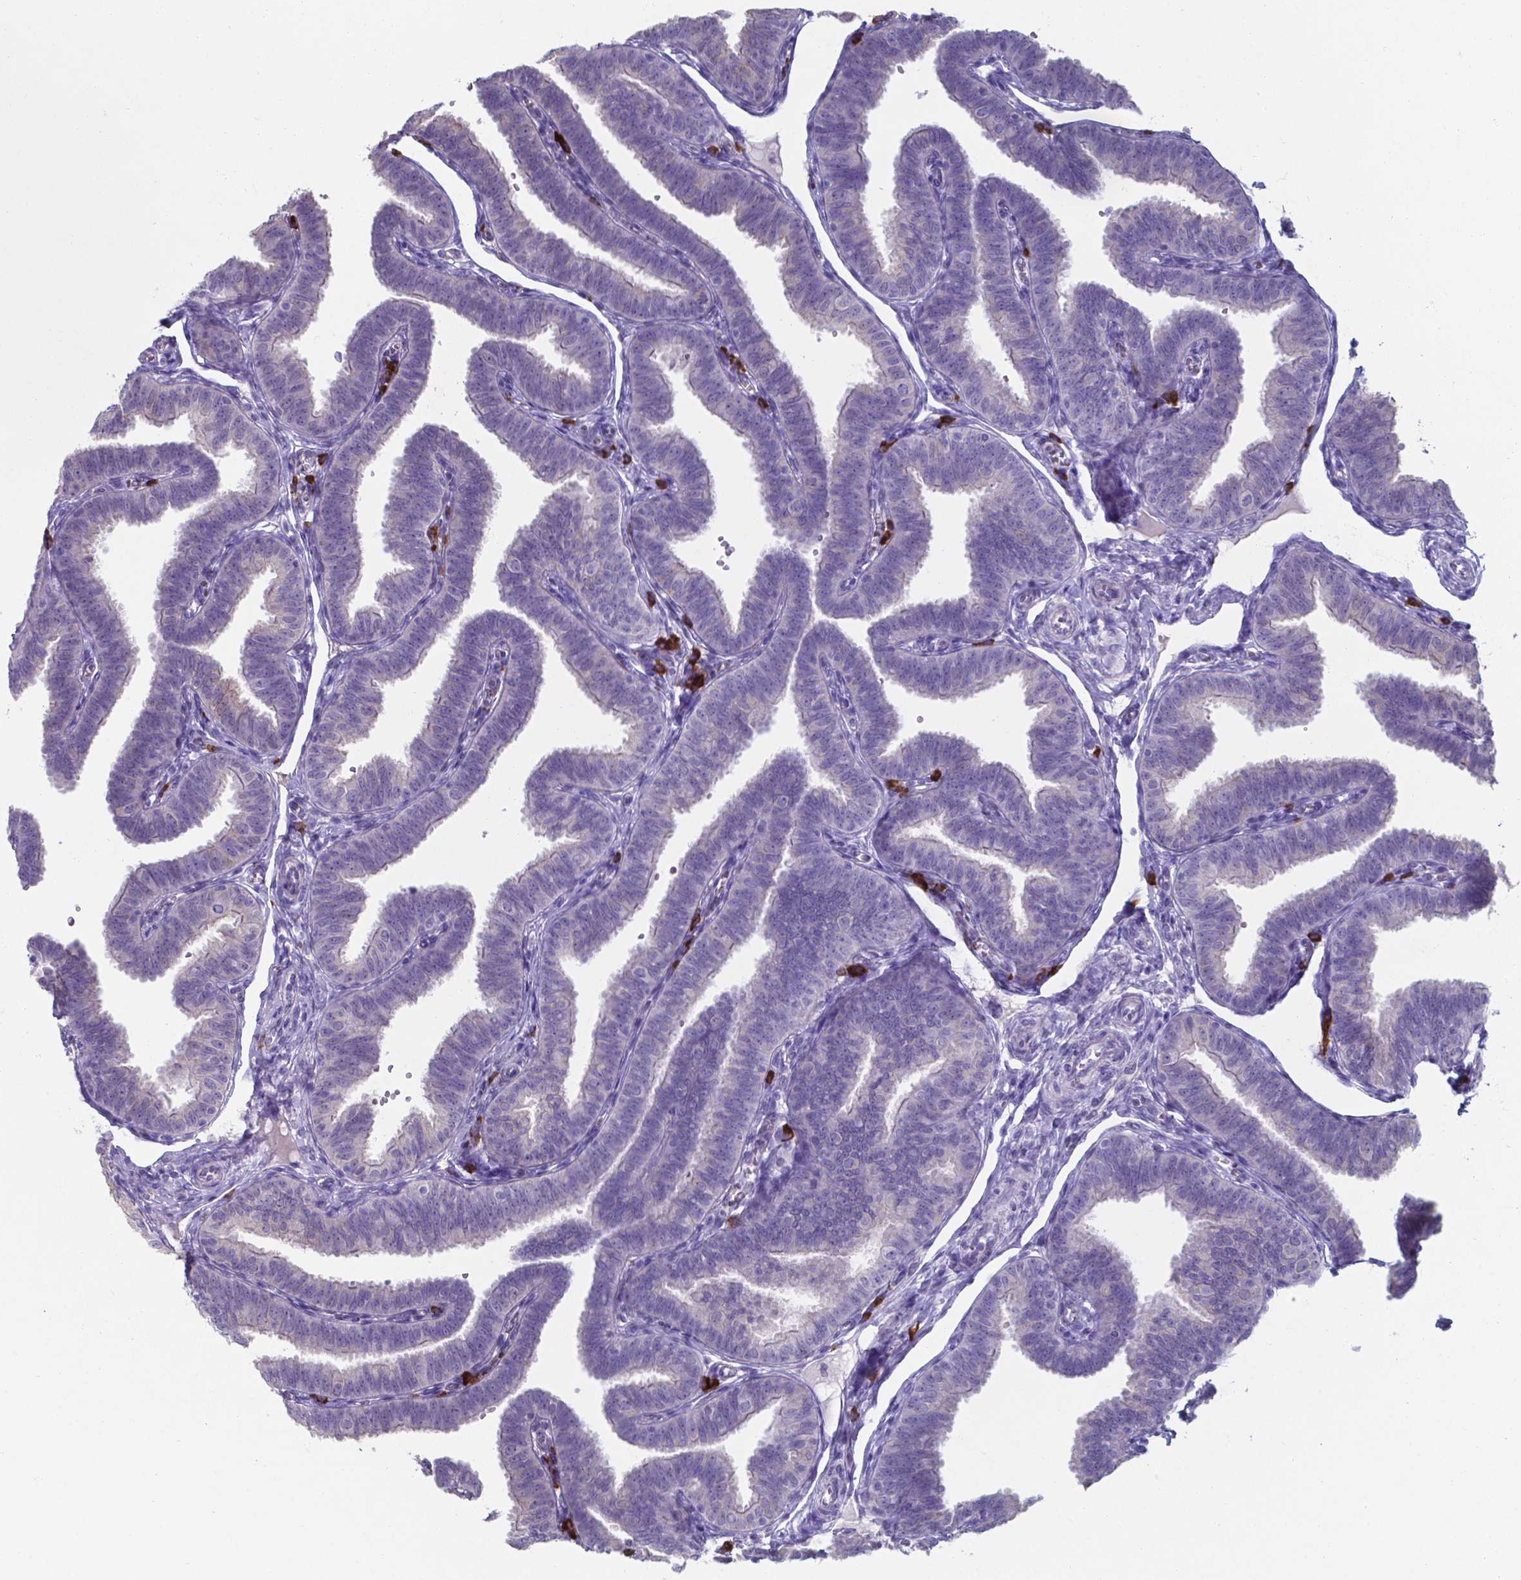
{"staining": {"intensity": "negative", "quantity": "none", "location": "none"}, "tissue": "fallopian tube", "cell_type": "Glandular cells", "image_type": "normal", "snomed": [{"axis": "morphology", "description": "Normal tissue, NOS"}, {"axis": "topography", "description": "Fallopian tube"}], "caption": "DAB (3,3'-diaminobenzidine) immunohistochemical staining of benign human fallopian tube demonstrates no significant staining in glandular cells.", "gene": "UBE2J1", "patient": {"sex": "female", "age": 25}}